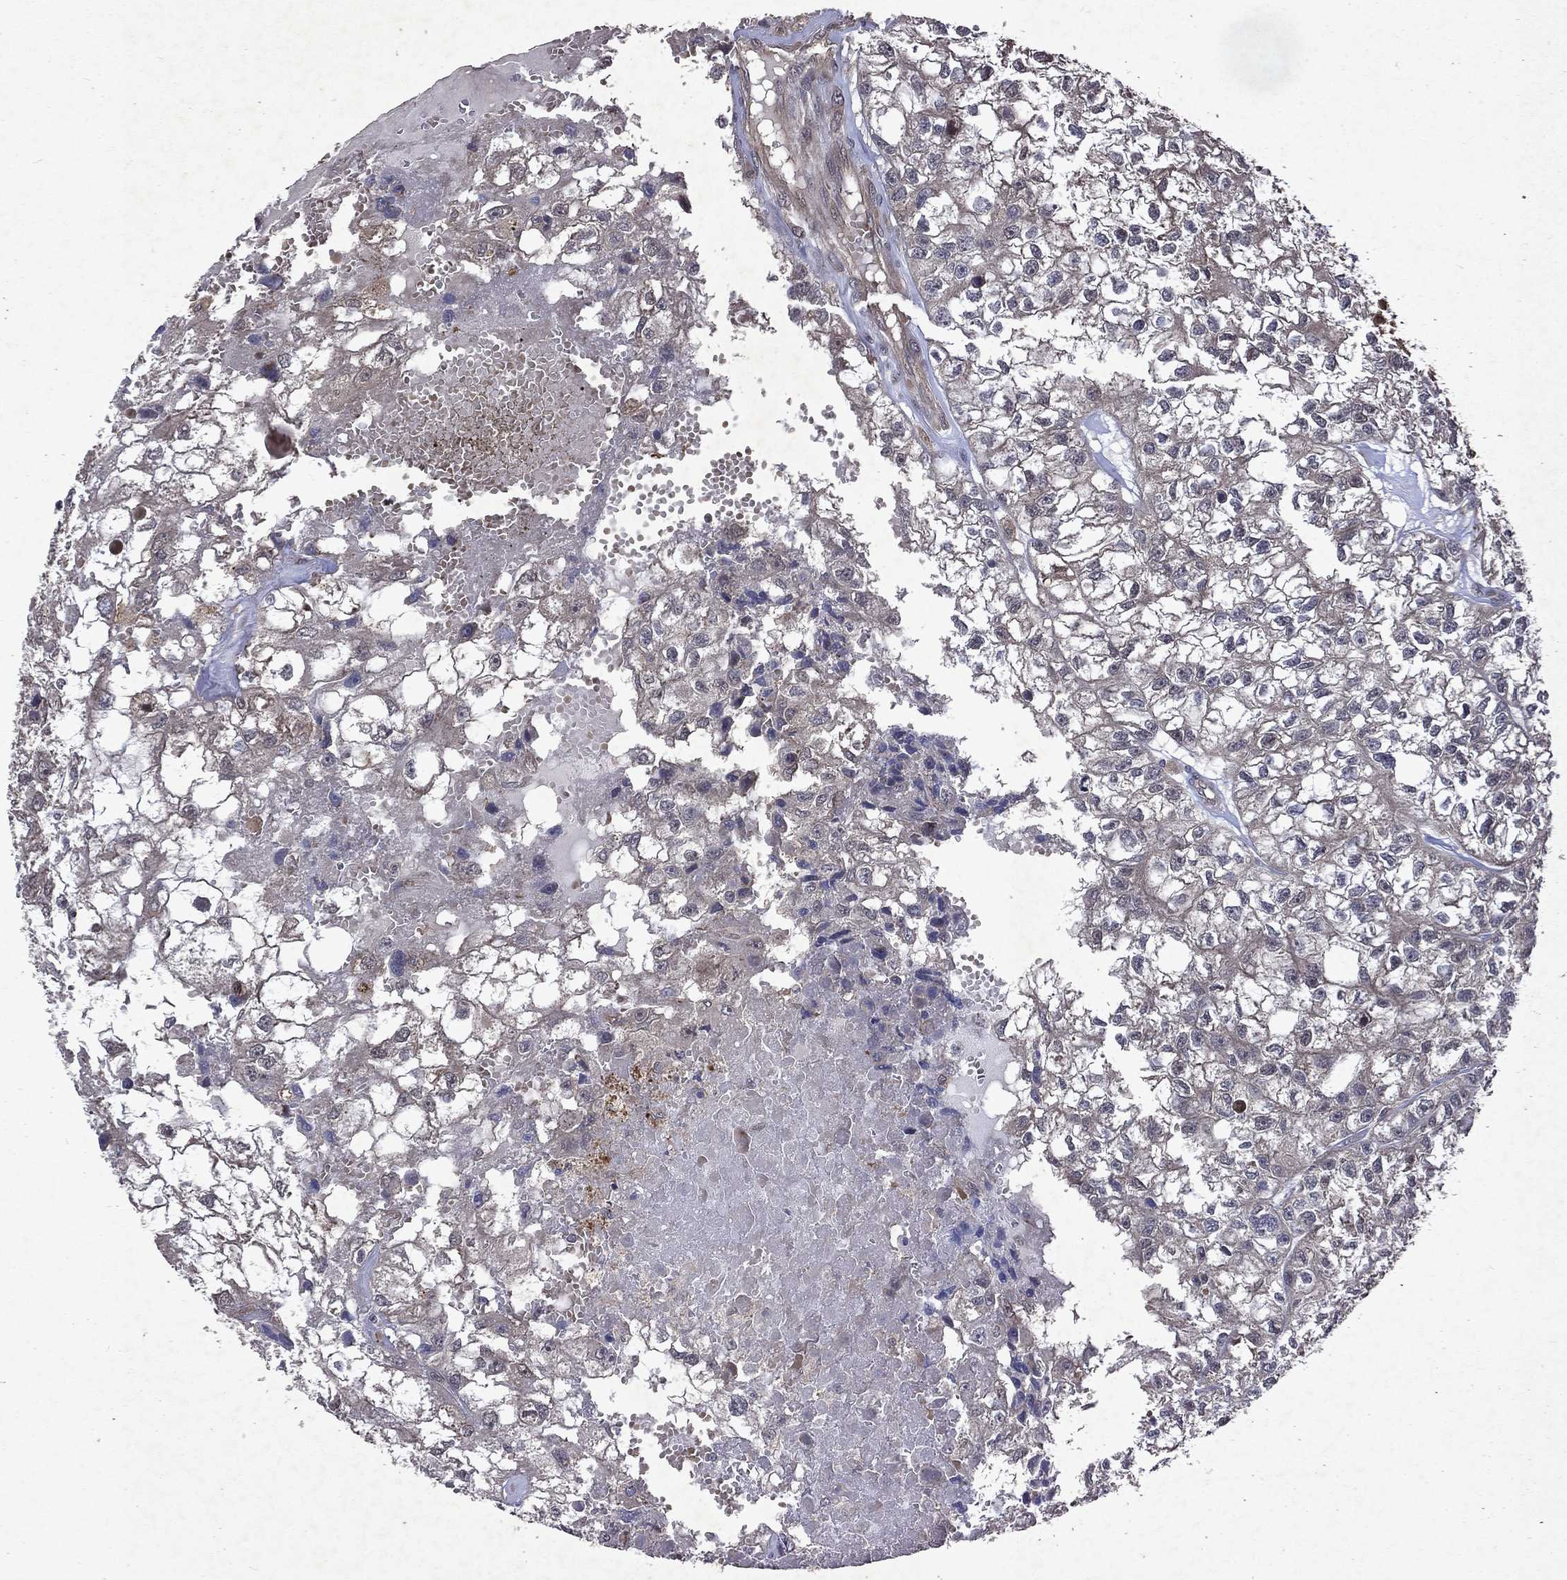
{"staining": {"intensity": "negative", "quantity": "none", "location": "none"}, "tissue": "renal cancer", "cell_type": "Tumor cells", "image_type": "cancer", "snomed": [{"axis": "morphology", "description": "Adenocarcinoma, NOS"}, {"axis": "topography", "description": "Kidney"}], "caption": "The immunohistochemistry (IHC) photomicrograph has no significant staining in tumor cells of renal cancer tissue. (DAB (3,3'-diaminobenzidine) immunohistochemistry, high magnification).", "gene": "MTAP", "patient": {"sex": "male", "age": 56}}